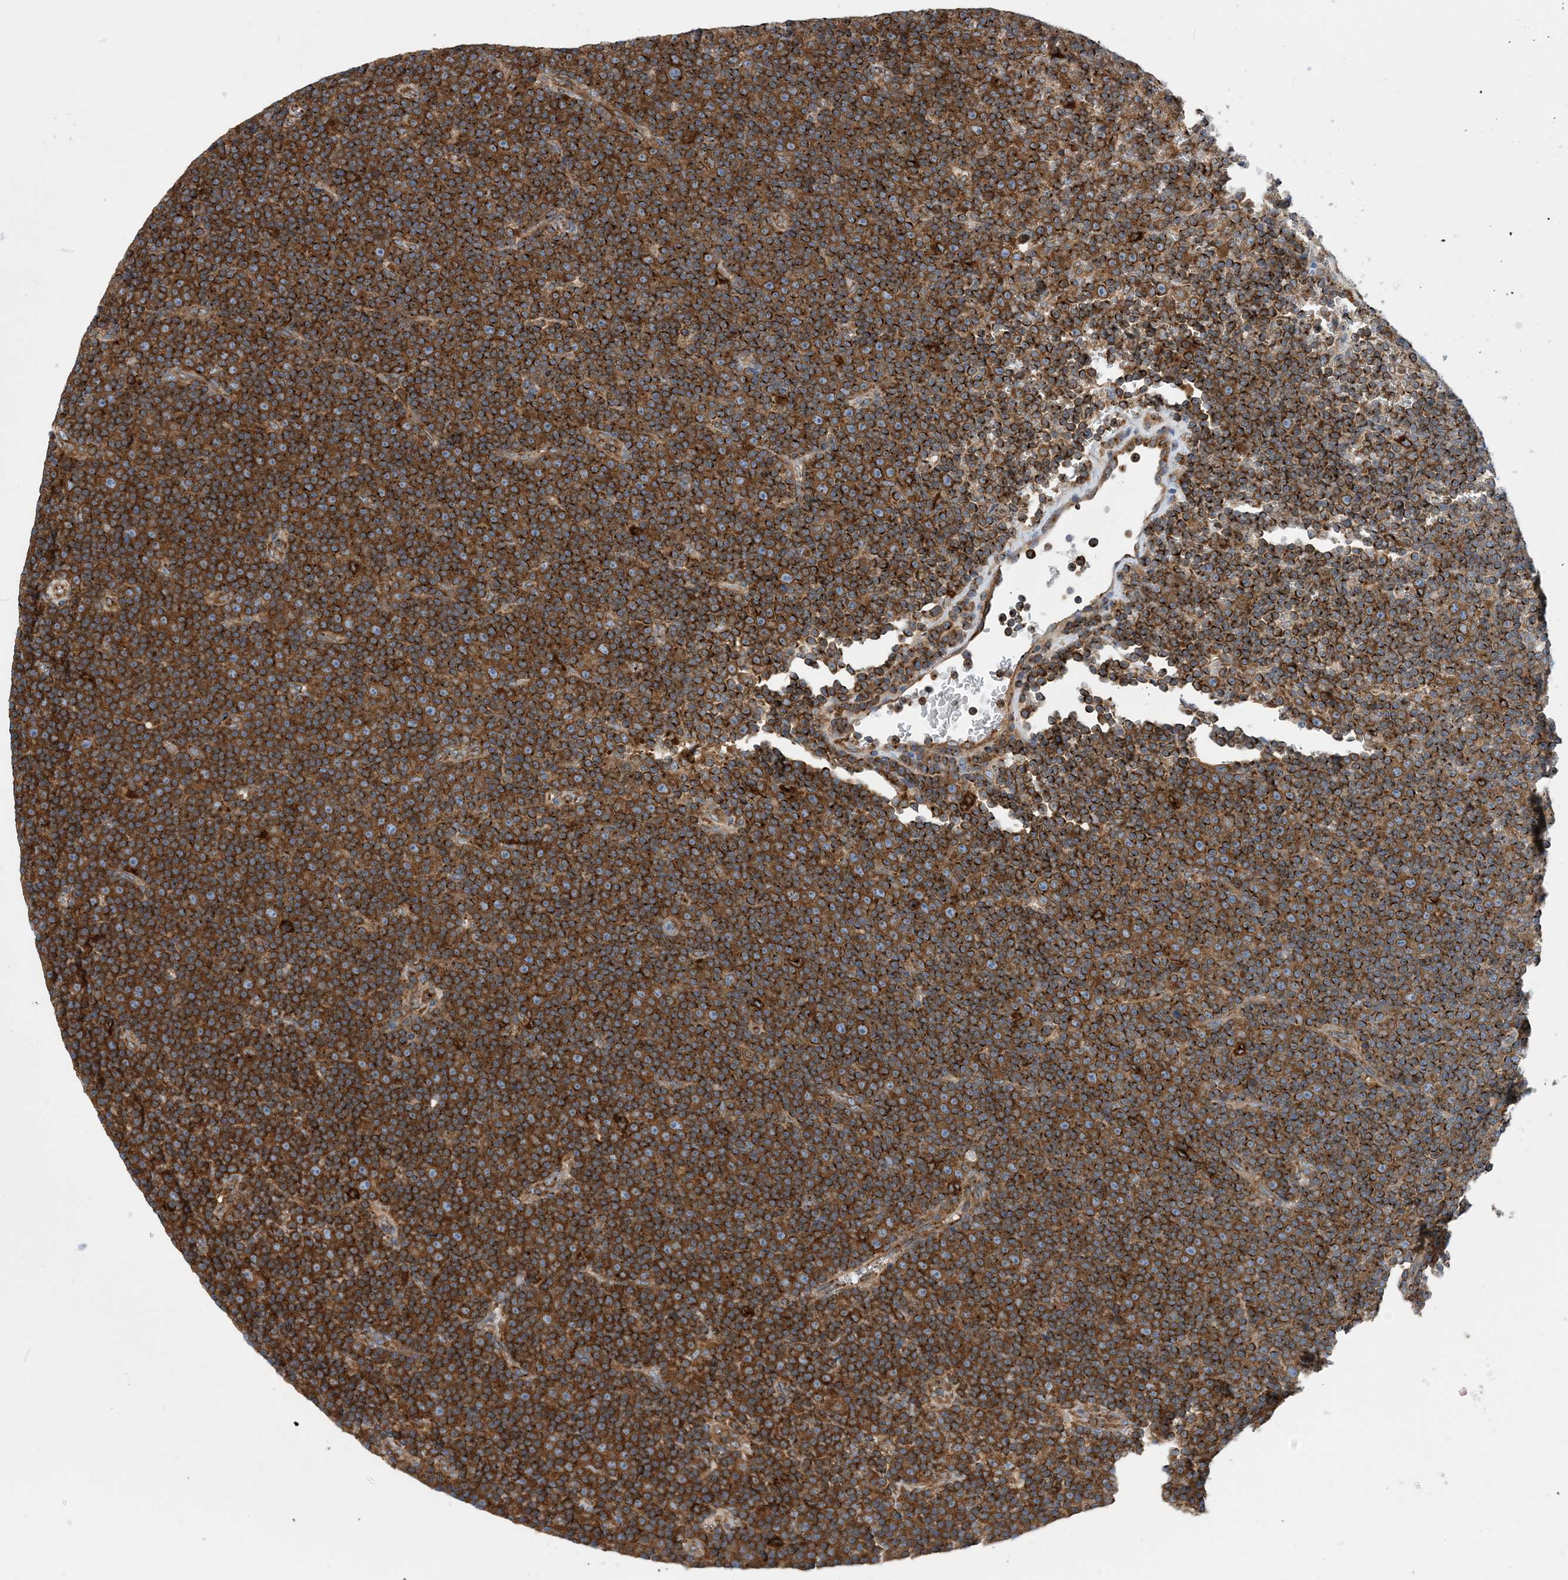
{"staining": {"intensity": "strong", "quantity": ">75%", "location": "cytoplasmic/membranous"}, "tissue": "lymphoma", "cell_type": "Tumor cells", "image_type": "cancer", "snomed": [{"axis": "morphology", "description": "Malignant lymphoma, non-Hodgkin's type, Low grade"}, {"axis": "topography", "description": "Lymph node"}], "caption": "The histopathology image demonstrates immunohistochemical staining of lymphoma. There is strong cytoplasmic/membranous staining is identified in about >75% of tumor cells. (brown staining indicates protein expression, while blue staining denotes nuclei).", "gene": "DYNC1LI1", "patient": {"sex": "female", "age": 67}}